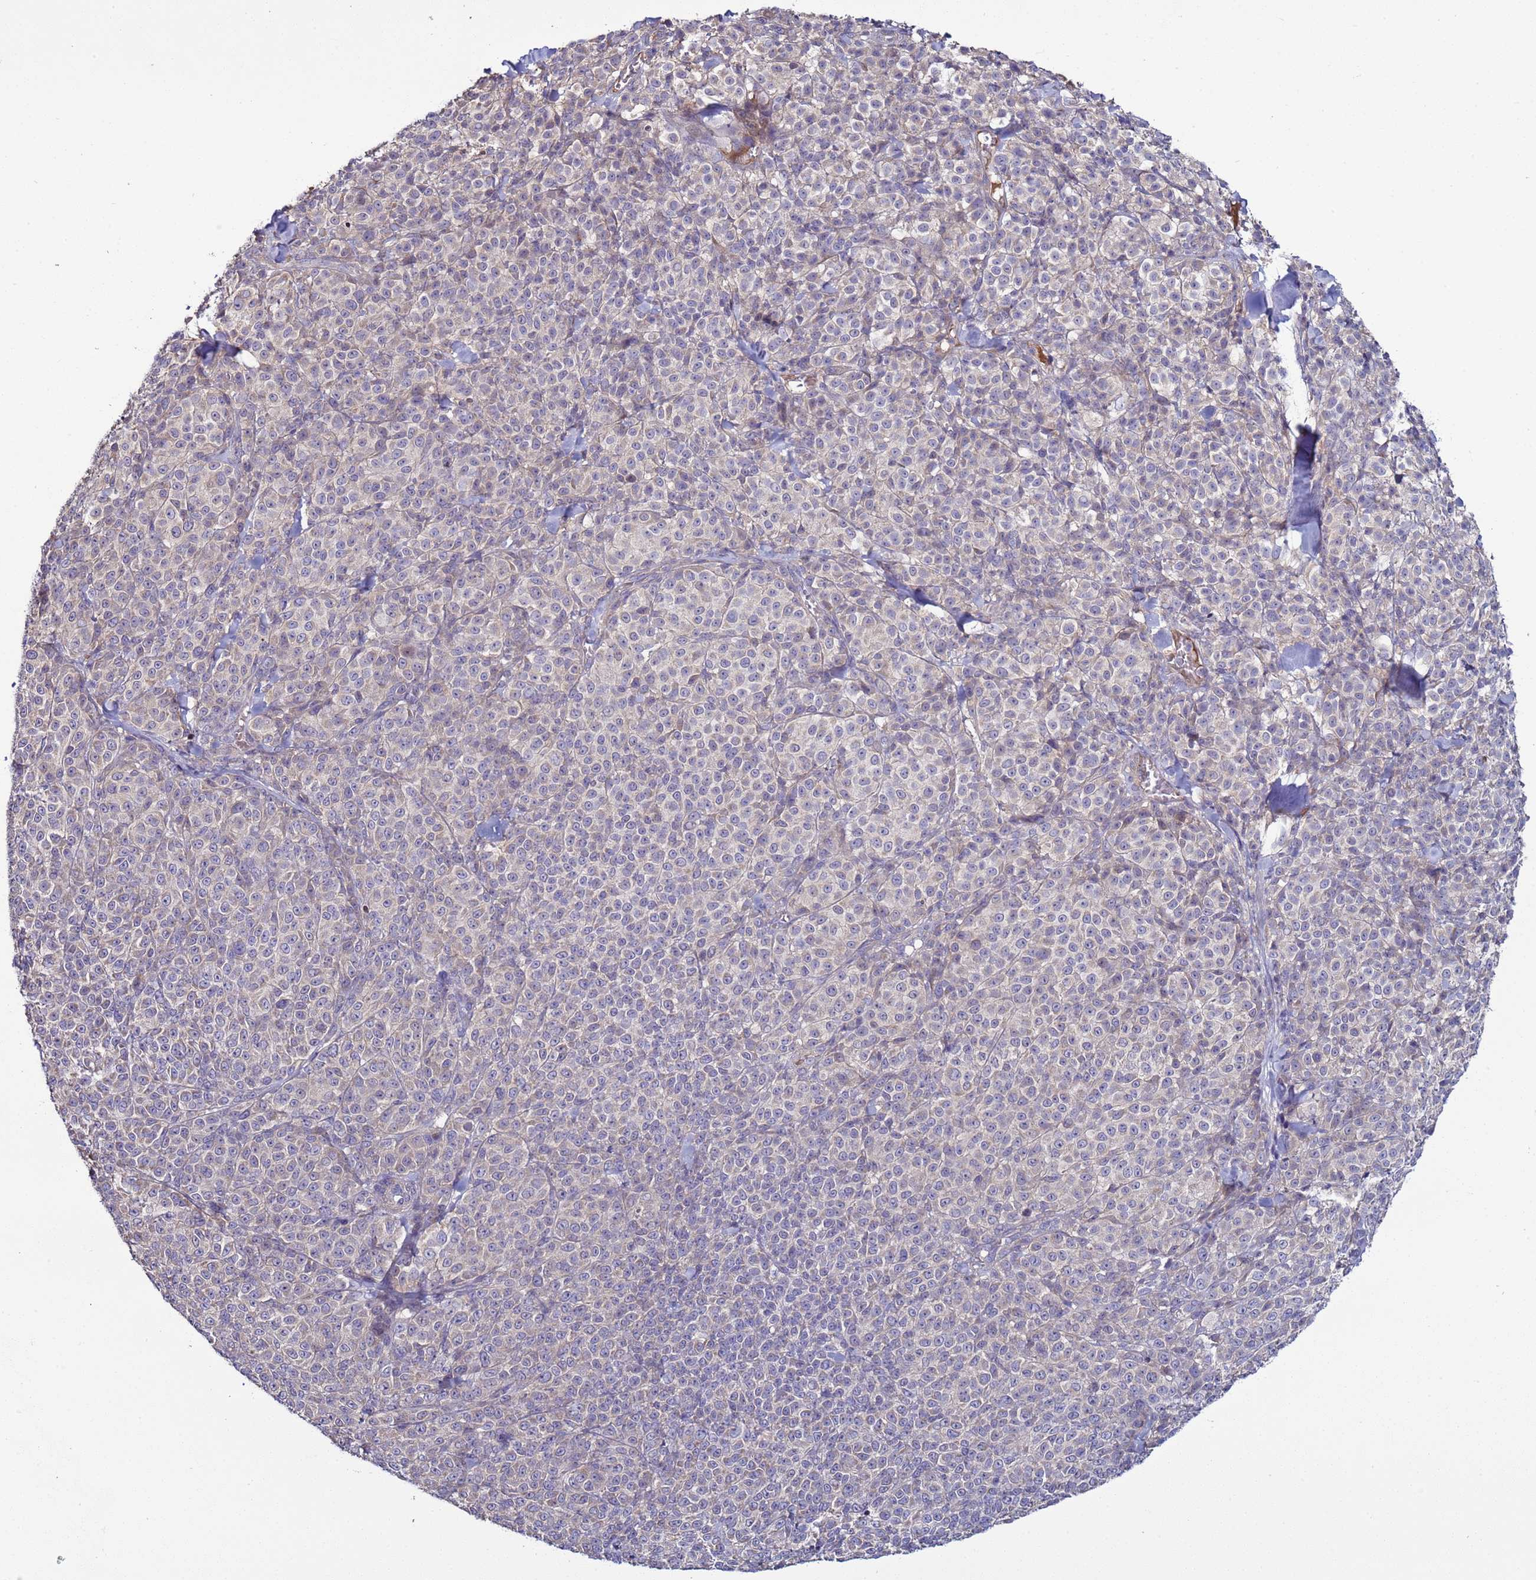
{"staining": {"intensity": "negative", "quantity": "none", "location": "none"}, "tissue": "melanoma", "cell_type": "Tumor cells", "image_type": "cancer", "snomed": [{"axis": "morphology", "description": "Normal tissue, NOS"}, {"axis": "morphology", "description": "Malignant melanoma, NOS"}, {"axis": "topography", "description": "Skin"}], "caption": "The image demonstrates no significant positivity in tumor cells of melanoma.", "gene": "RABL2B", "patient": {"sex": "female", "age": 34}}